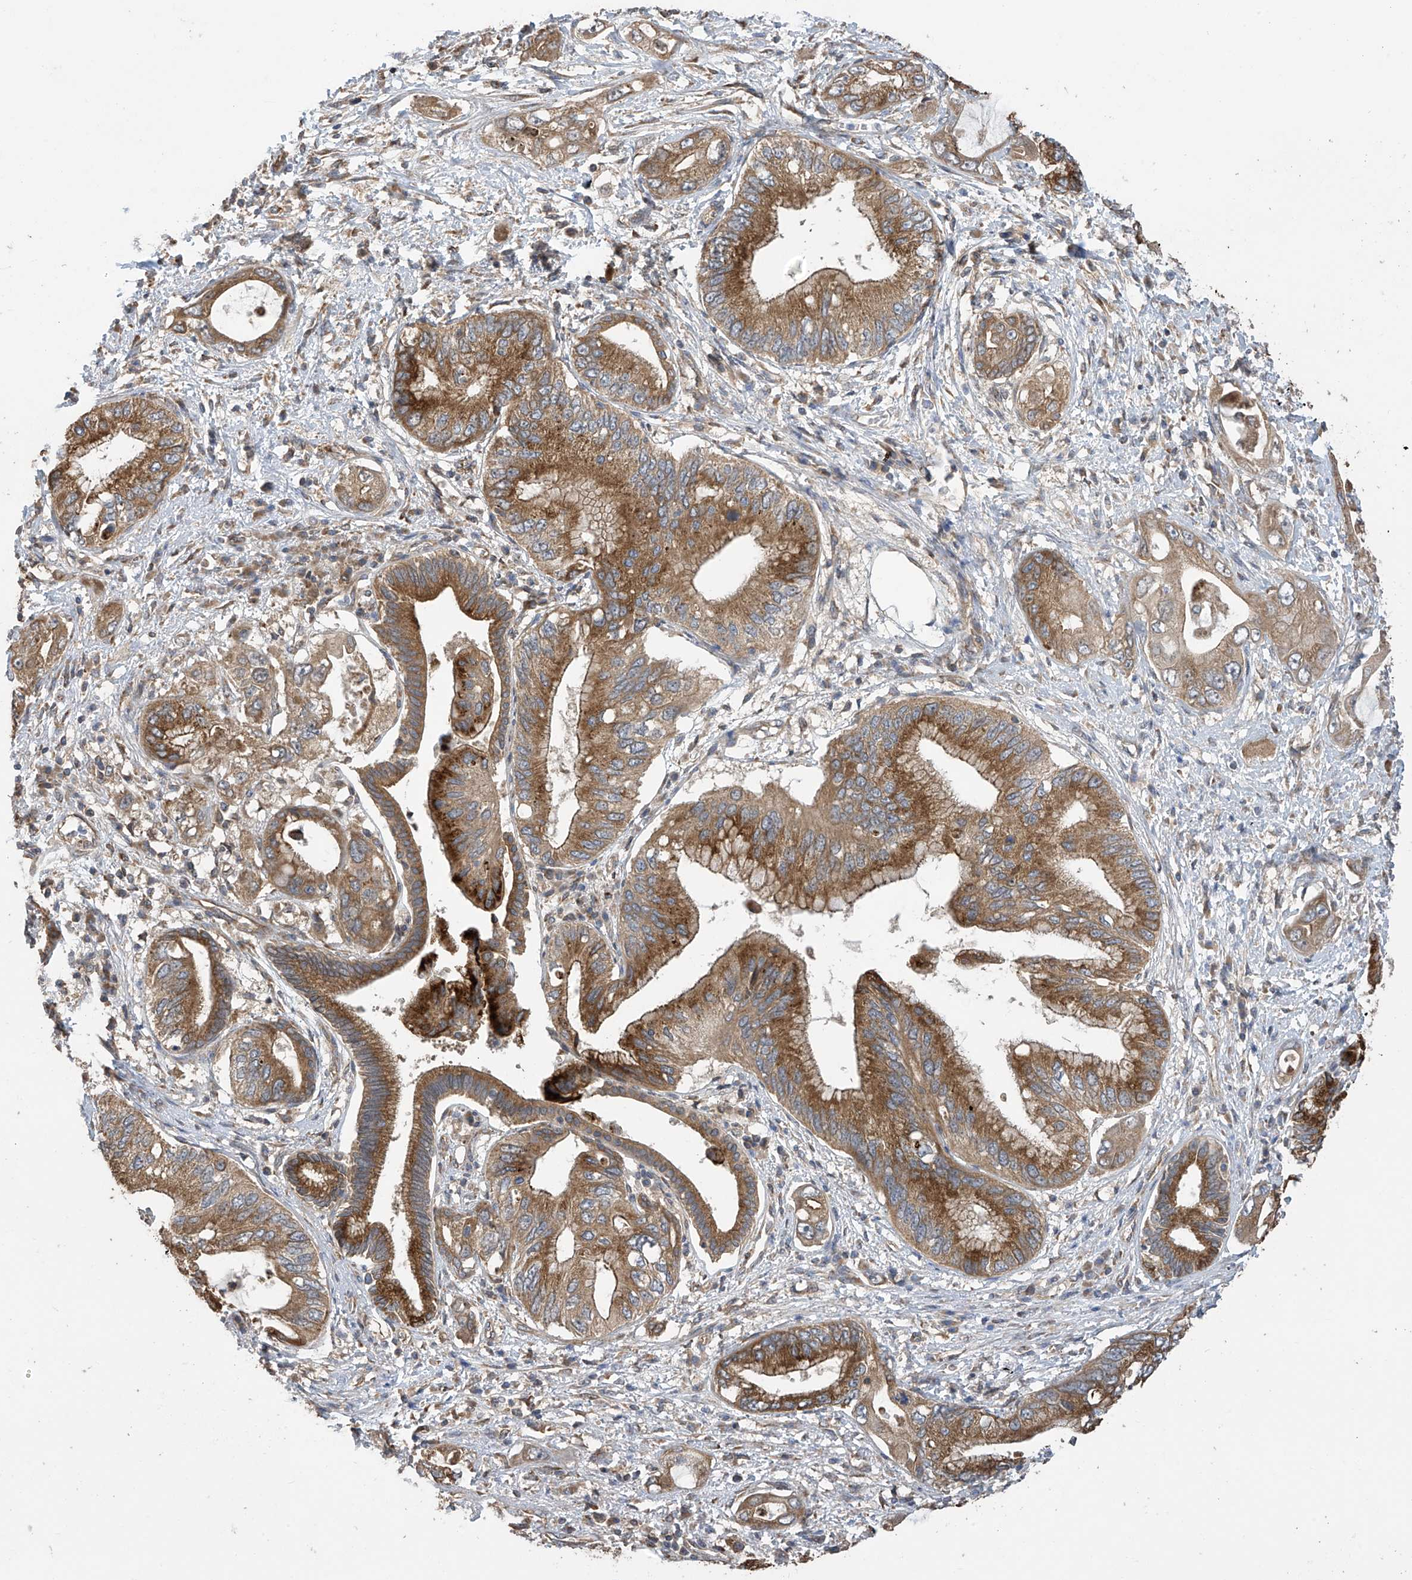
{"staining": {"intensity": "moderate", "quantity": ">75%", "location": "cytoplasmic/membranous"}, "tissue": "pancreatic cancer", "cell_type": "Tumor cells", "image_type": "cancer", "snomed": [{"axis": "morphology", "description": "Inflammation, NOS"}, {"axis": "morphology", "description": "Adenocarcinoma, NOS"}, {"axis": "topography", "description": "Pancreas"}], "caption": "IHC staining of pancreatic adenocarcinoma, which displays medium levels of moderate cytoplasmic/membranous expression in about >75% of tumor cells indicating moderate cytoplasmic/membranous protein expression. The staining was performed using DAB (3,3'-diaminobenzidine) (brown) for protein detection and nuclei were counterstained in hematoxylin (blue).", "gene": "PNPT1", "patient": {"sex": "female", "age": 56}}